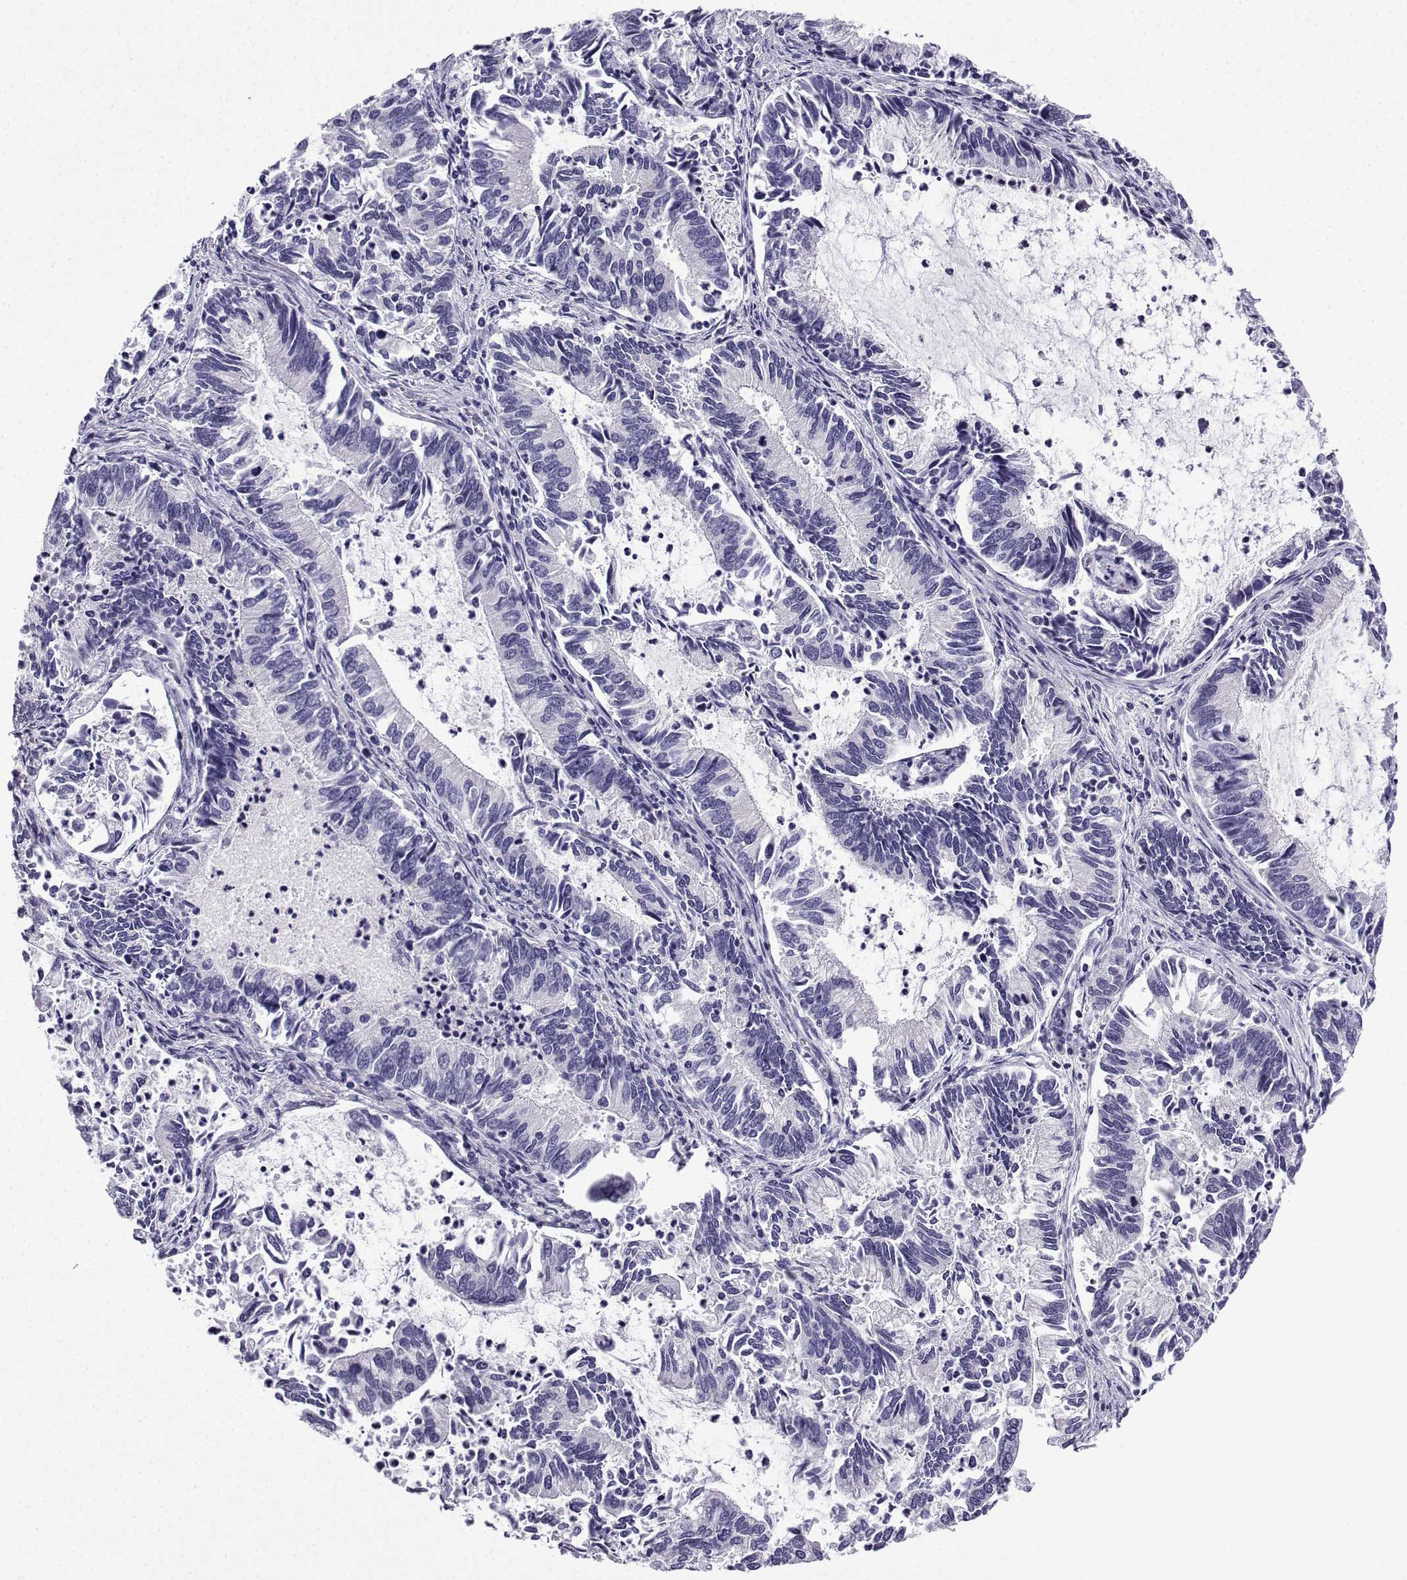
{"staining": {"intensity": "negative", "quantity": "none", "location": "none"}, "tissue": "cervical cancer", "cell_type": "Tumor cells", "image_type": "cancer", "snomed": [{"axis": "morphology", "description": "Adenocarcinoma, NOS"}, {"axis": "topography", "description": "Cervix"}], "caption": "Tumor cells are negative for brown protein staining in adenocarcinoma (cervical).", "gene": "ACRBP", "patient": {"sex": "female", "age": 42}}